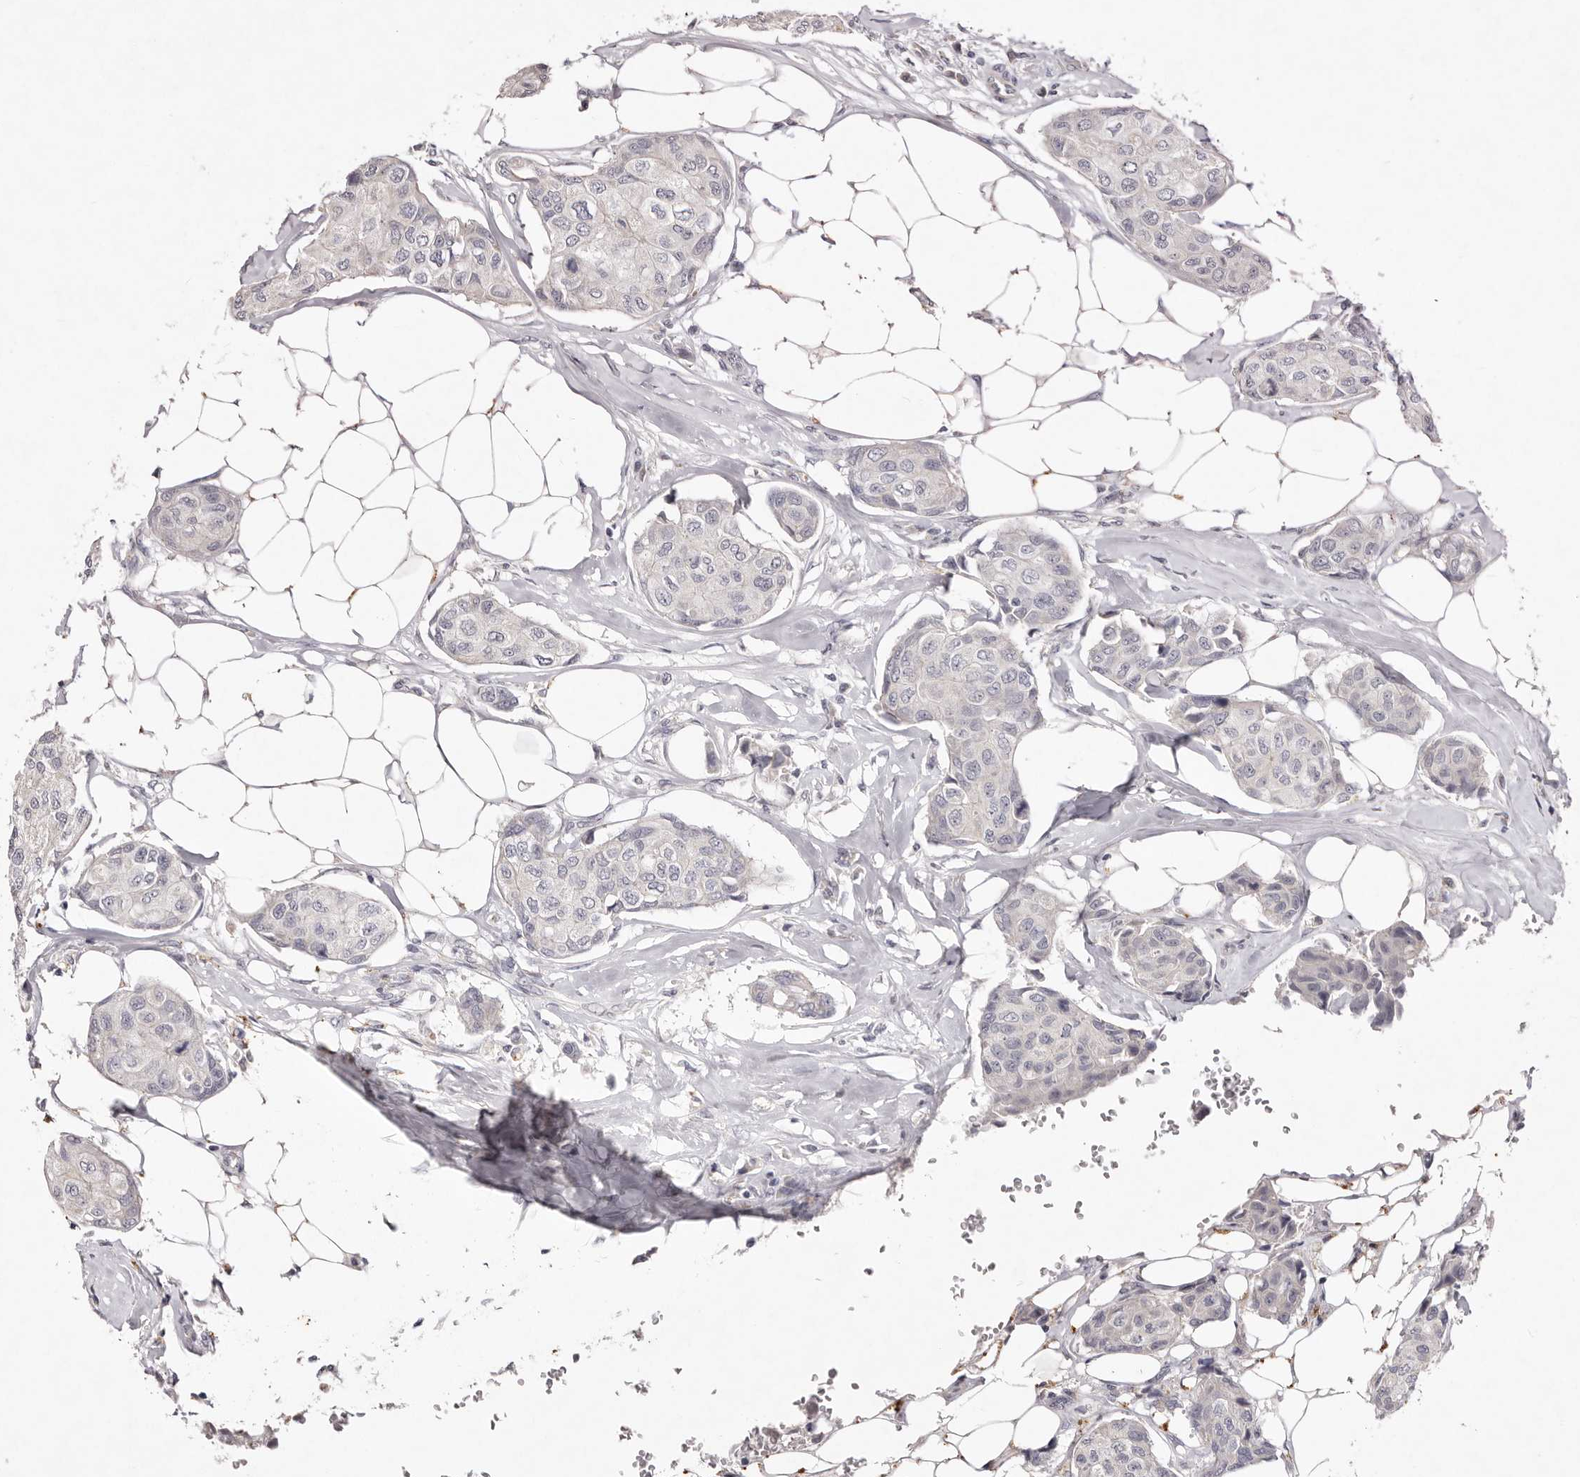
{"staining": {"intensity": "negative", "quantity": "none", "location": "none"}, "tissue": "breast cancer", "cell_type": "Tumor cells", "image_type": "cancer", "snomed": [{"axis": "morphology", "description": "Duct carcinoma"}, {"axis": "topography", "description": "Breast"}], "caption": "Infiltrating ductal carcinoma (breast) was stained to show a protein in brown. There is no significant expression in tumor cells.", "gene": "GARNL3", "patient": {"sex": "female", "age": 80}}